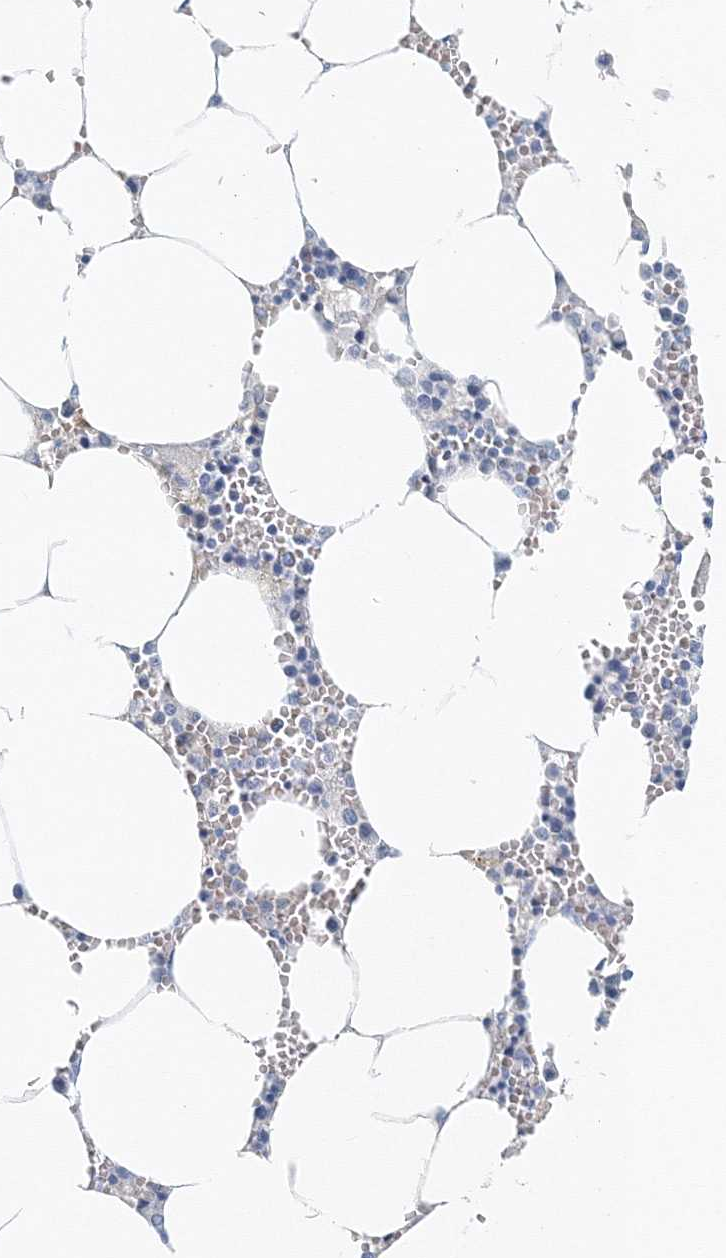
{"staining": {"intensity": "negative", "quantity": "none", "location": "none"}, "tissue": "bone marrow", "cell_type": "Hematopoietic cells", "image_type": "normal", "snomed": [{"axis": "morphology", "description": "Normal tissue, NOS"}, {"axis": "topography", "description": "Bone marrow"}], "caption": "Protein analysis of unremarkable bone marrow exhibits no significant staining in hematopoietic cells.", "gene": "VILL", "patient": {"sex": "male", "age": 70}}